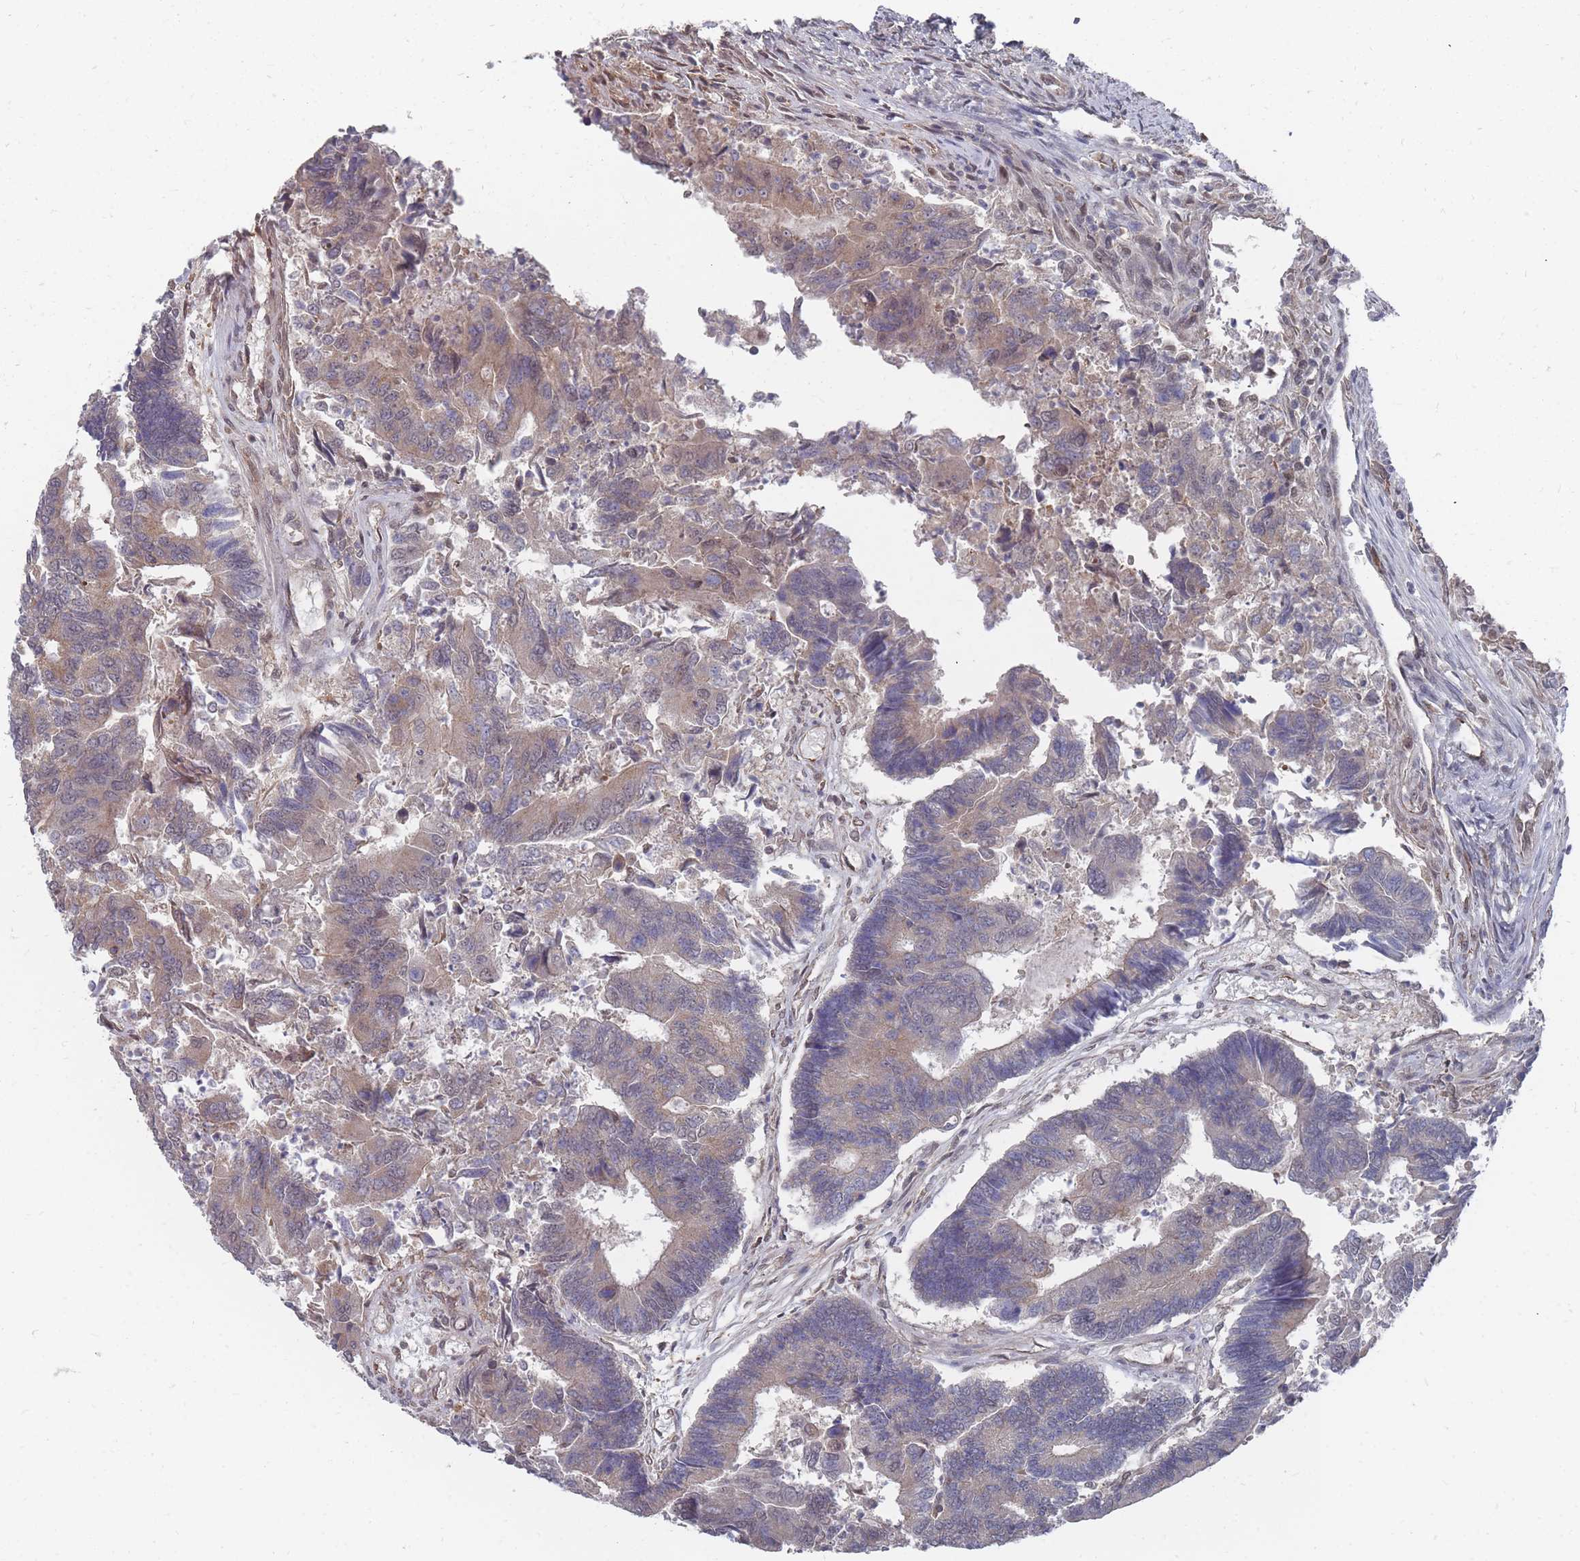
{"staining": {"intensity": "weak", "quantity": "25%-75%", "location": "cytoplasmic/membranous"}, "tissue": "colorectal cancer", "cell_type": "Tumor cells", "image_type": "cancer", "snomed": [{"axis": "morphology", "description": "Adenocarcinoma, NOS"}, {"axis": "topography", "description": "Colon"}], "caption": "Immunohistochemistry (IHC) (DAB) staining of human adenocarcinoma (colorectal) displays weak cytoplasmic/membranous protein positivity in about 25%-75% of tumor cells. (Brightfield microscopy of DAB IHC at high magnification).", "gene": "NKD1", "patient": {"sex": "female", "age": 67}}